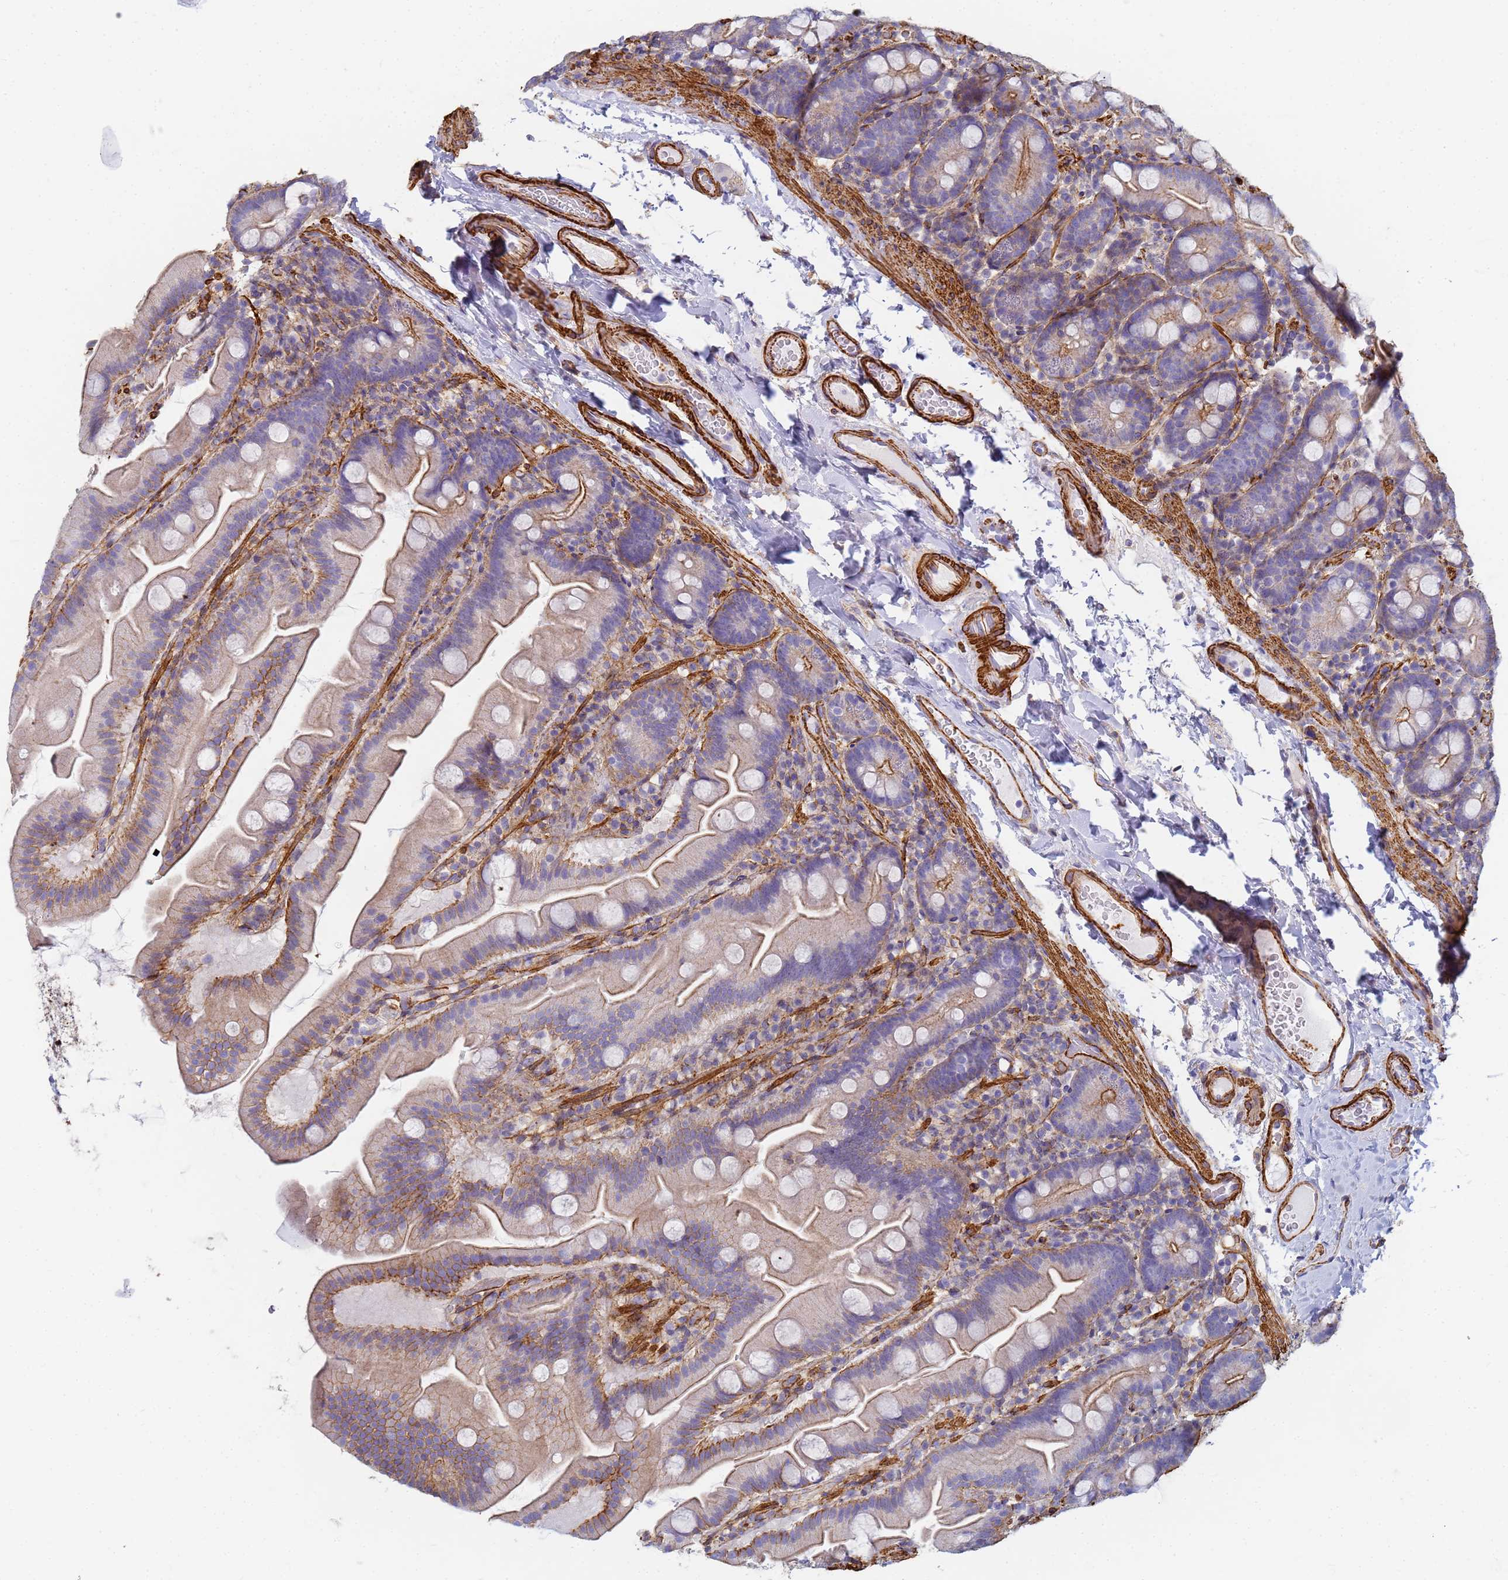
{"staining": {"intensity": "moderate", "quantity": "25%-75%", "location": "cytoplasmic/membranous"}, "tissue": "small intestine", "cell_type": "Glandular cells", "image_type": "normal", "snomed": [{"axis": "morphology", "description": "Normal tissue, NOS"}, {"axis": "topography", "description": "Small intestine"}], "caption": "Immunohistochemistry (IHC) histopathology image of unremarkable human small intestine stained for a protein (brown), which shows medium levels of moderate cytoplasmic/membranous expression in about 25%-75% of glandular cells.", "gene": "TPM1", "patient": {"sex": "female", "age": 68}}